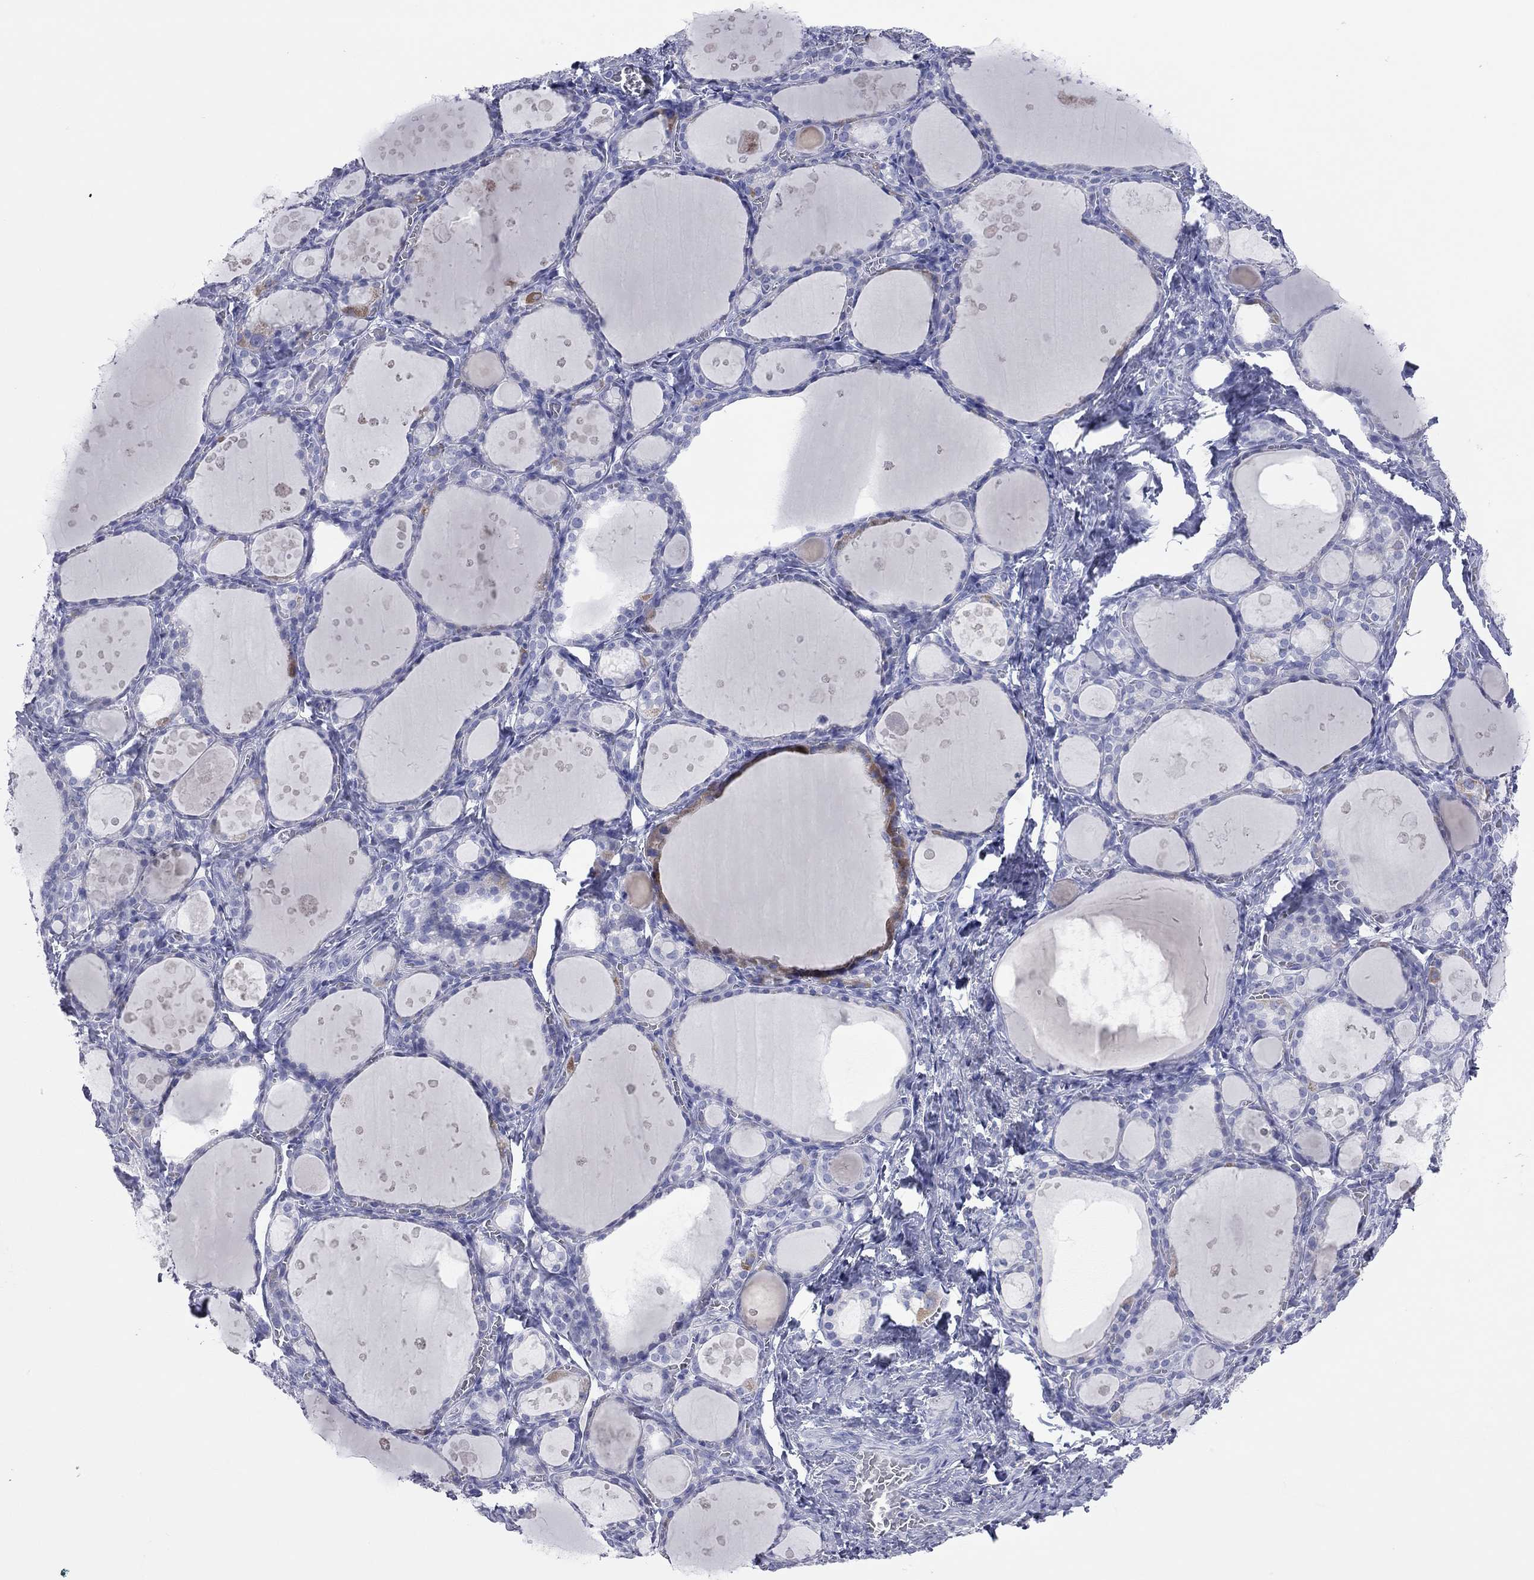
{"staining": {"intensity": "negative", "quantity": "none", "location": "none"}, "tissue": "thyroid gland", "cell_type": "Glandular cells", "image_type": "normal", "snomed": [{"axis": "morphology", "description": "Normal tissue, NOS"}, {"axis": "topography", "description": "Thyroid gland"}], "caption": "An image of human thyroid gland is negative for staining in glandular cells. (DAB immunohistochemistry (IHC), high magnification).", "gene": "VSIG10", "patient": {"sex": "male", "age": 68}}